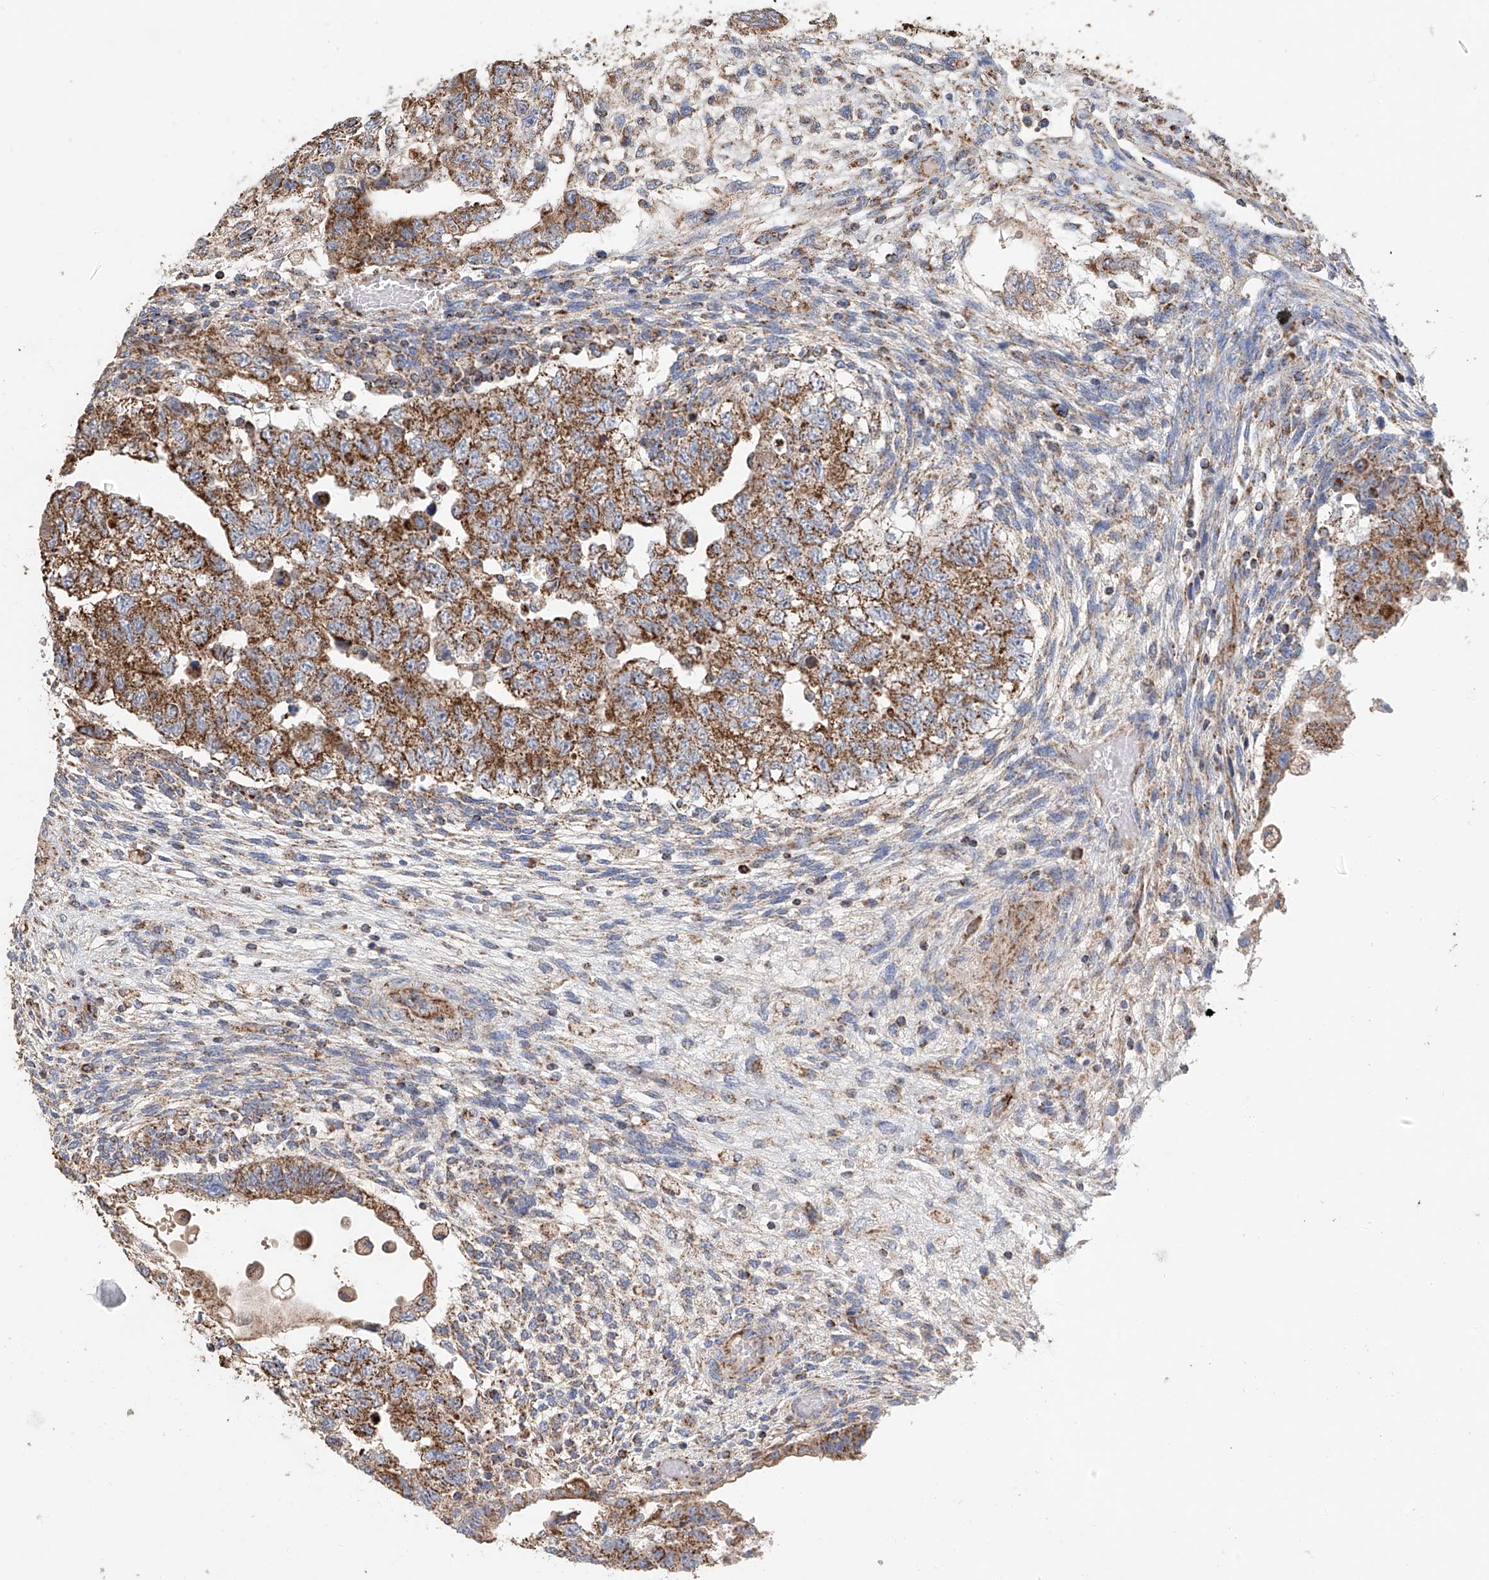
{"staining": {"intensity": "moderate", "quantity": ">75%", "location": "cytoplasmic/membranous"}, "tissue": "testis cancer", "cell_type": "Tumor cells", "image_type": "cancer", "snomed": [{"axis": "morphology", "description": "Carcinoma, Embryonal, NOS"}, {"axis": "topography", "description": "Testis"}], "caption": "This photomicrograph exhibits immunohistochemistry (IHC) staining of human testis cancer (embryonal carcinoma), with medium moderate cytoplasmic/membranous staining in approximately >75% of tumor cells.", "gene": "MCL1", "patient": {"sex": "male", "age": 36}}